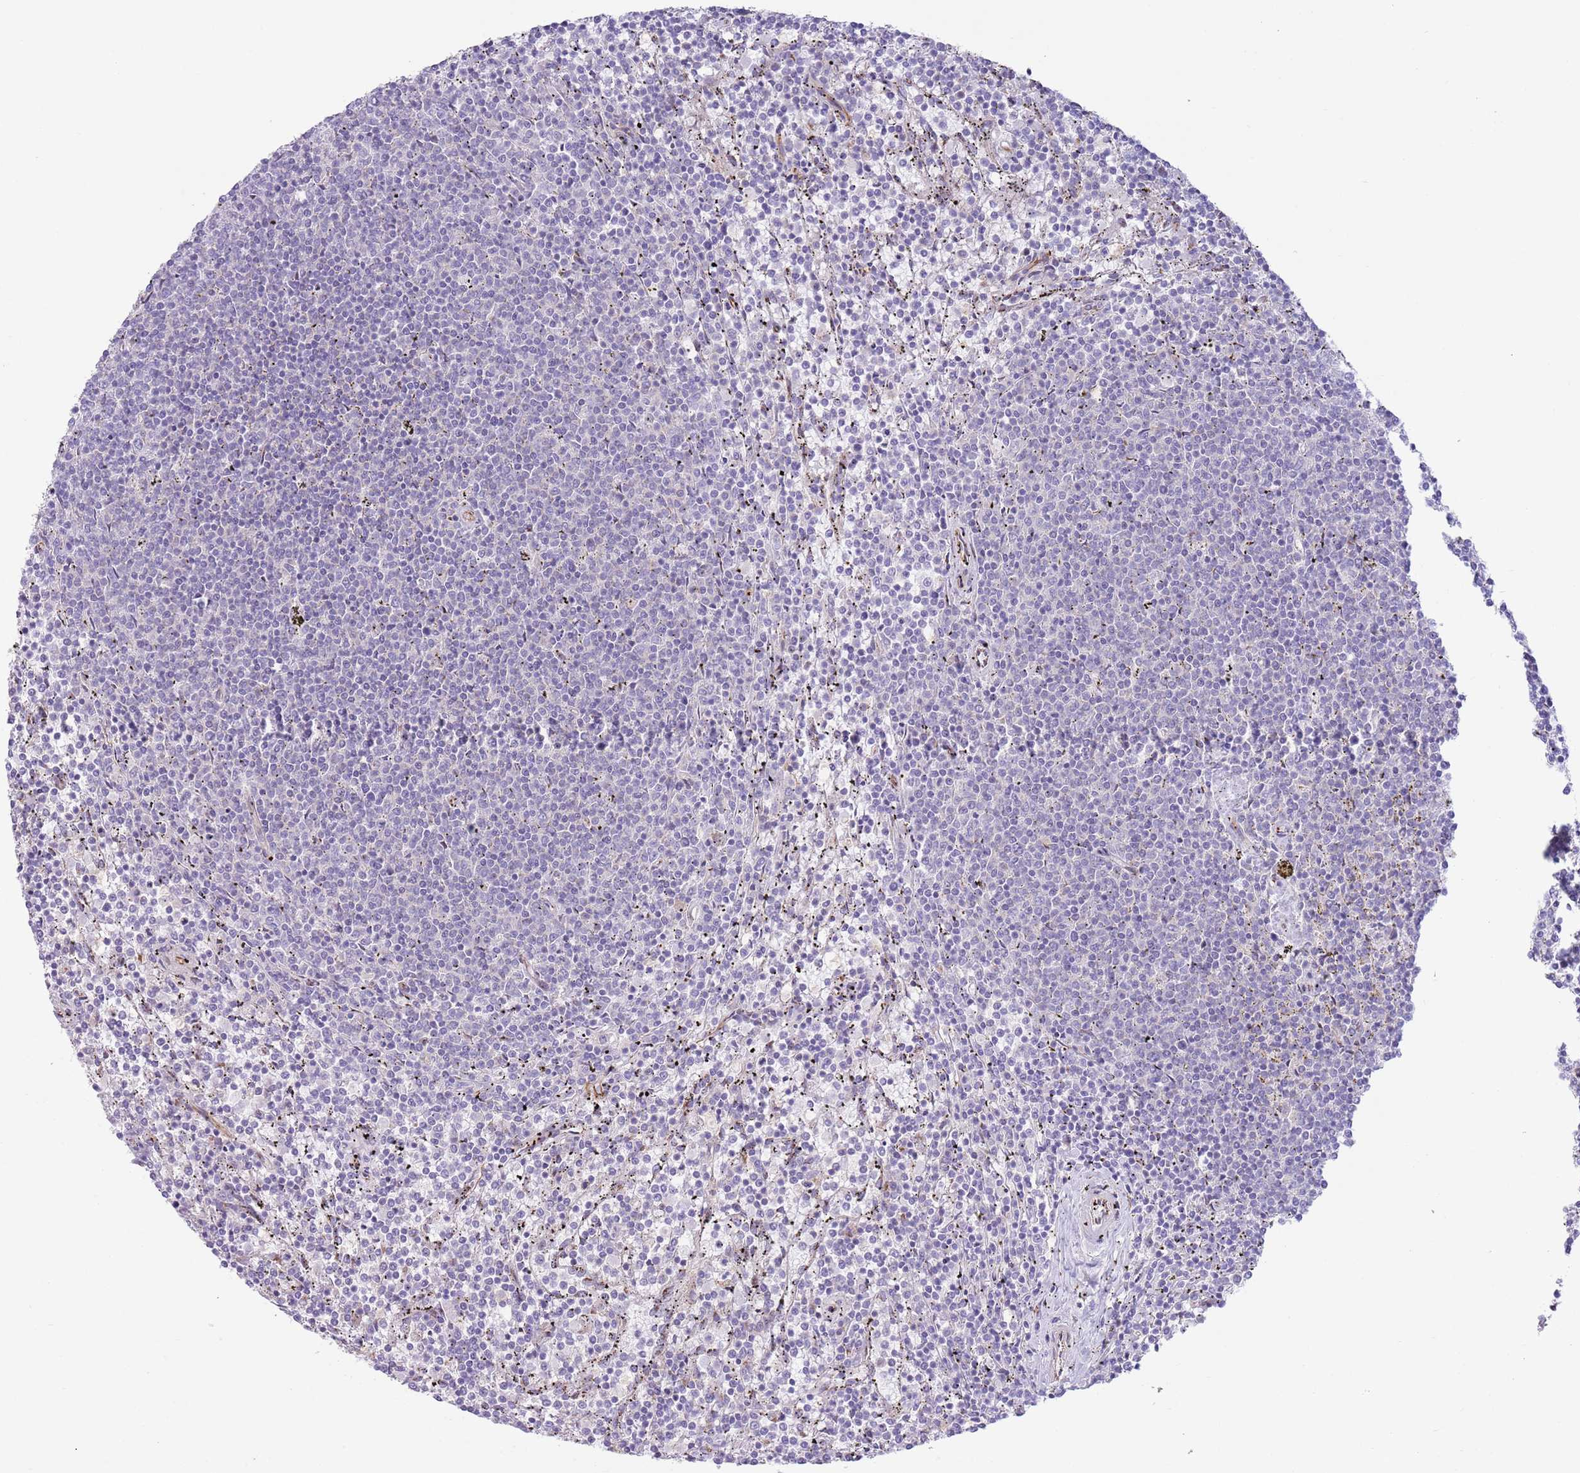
{"staining": {"intensity": "negative", "quantity": "none", "location": "none"}, "tissue": "lymphoma", "cell_type": "Tumor cells", "image_type": "cancer", "snomed": [{"axis": "morphology", "description": "Malignant lymphoma, non-Hodgkin's type, Low grade"}, {"axis": "topography", "description": "Spleen"}], "caption": "The photomicrograph displays no significant expression in tumor cells of malignant lymphoma, non-Hodgkin's type (low-grade). The staining was performed using DAB to visualize the protein expression in brown, while the nuclei were stained in blue with hematoxylin (Magnification: 20x).", "gene": "C20orf96", "patient": {"sex": "female", "age": 50}}